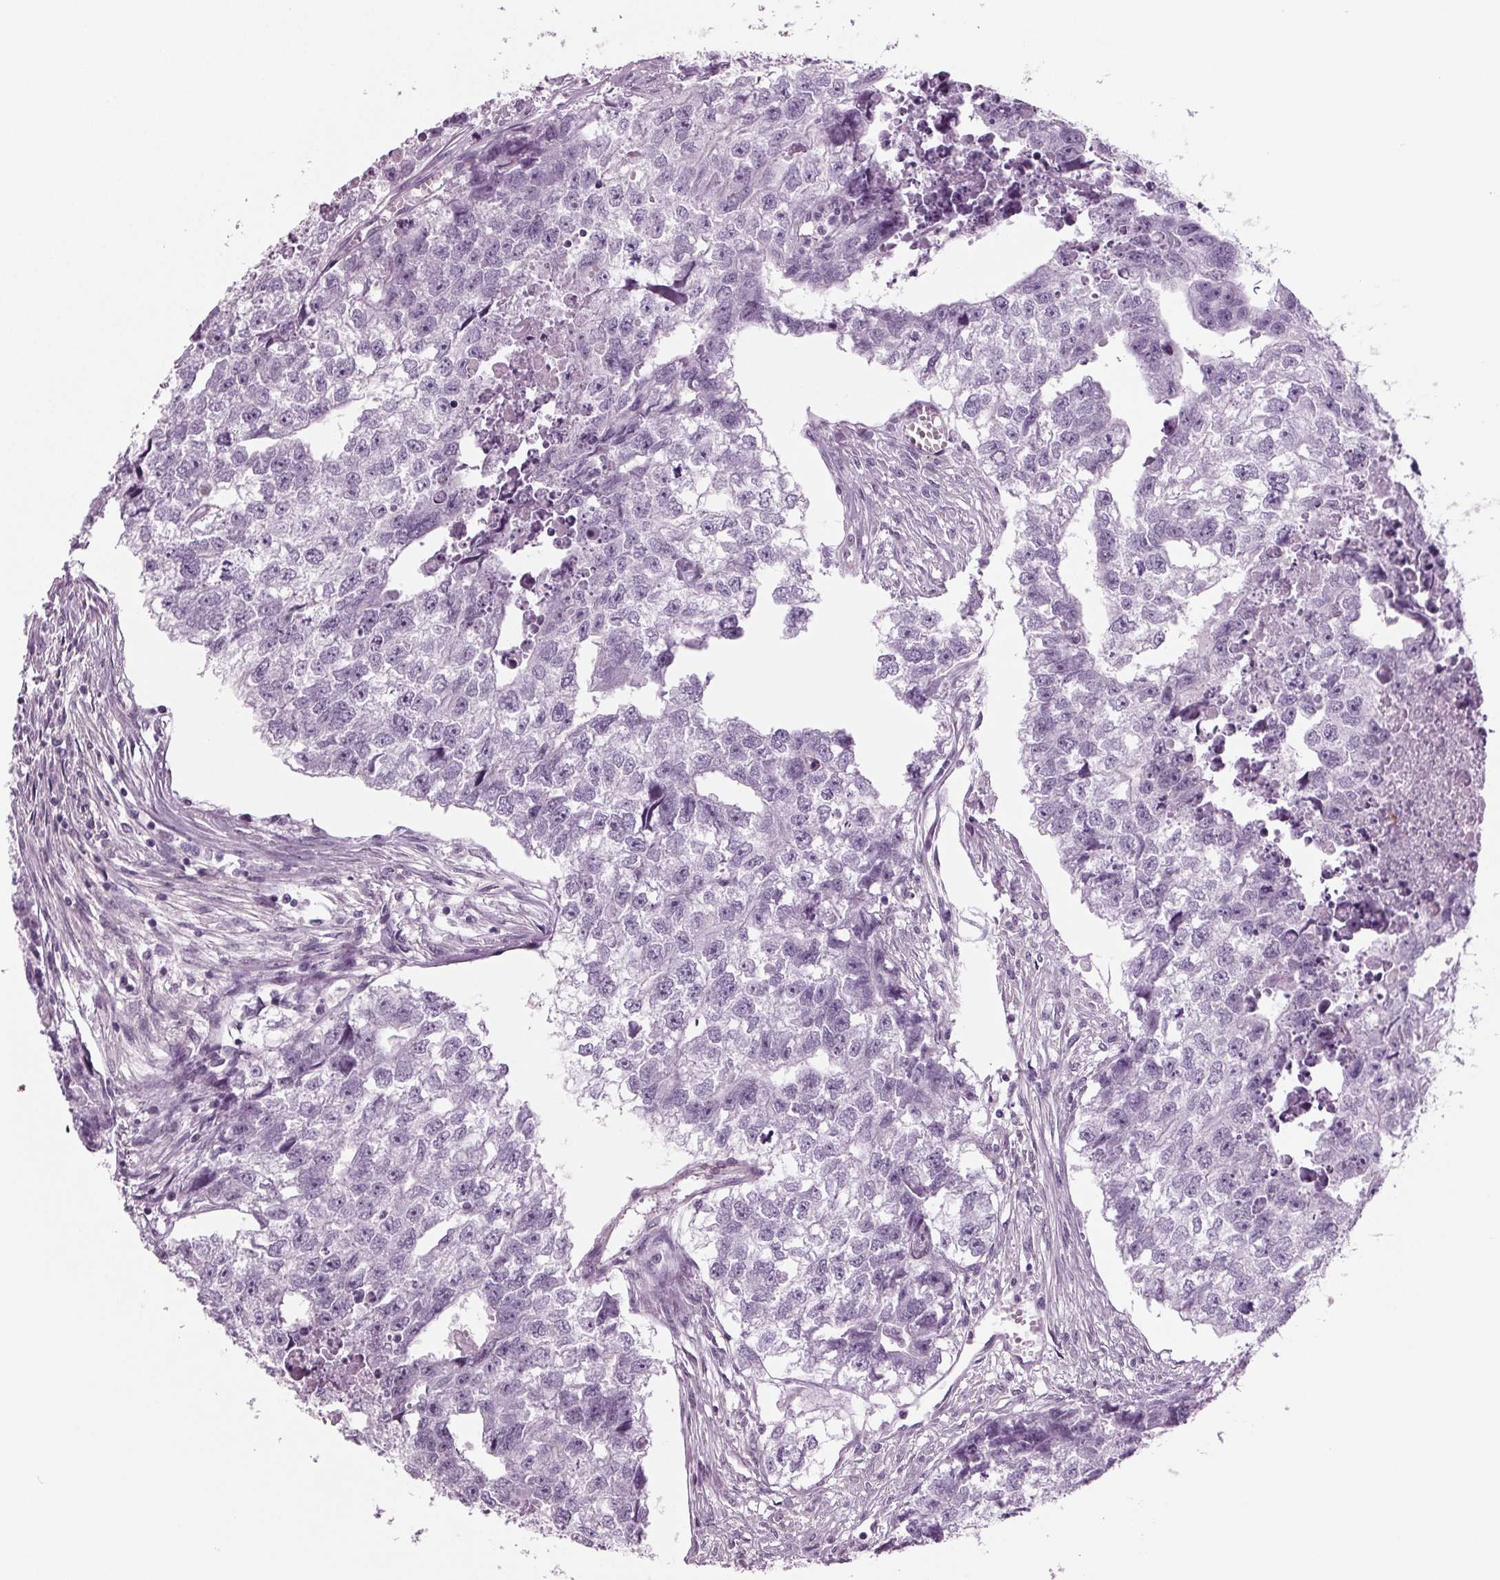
{"staining": {"intensity": "negative", "quantity": "none", "location": "none"}, "tissue": "testis cancer", "cell_type": "Tumor cells", "image_type": "cancer", "snomed": [{"axis": "morphology", "description": "Carcinoma, Embryonal, NOS"}, {"axis": "morphology", "description": "Teratoma, malignant, NOS"}, {"axis": "topography", "description": "Testis"}], "caption": "The photomicrograph demonstrates no staining of tumor cells in testis cancer.", "gene": "BHLHE22", "patient": {"sex": "male", "age": 44}}